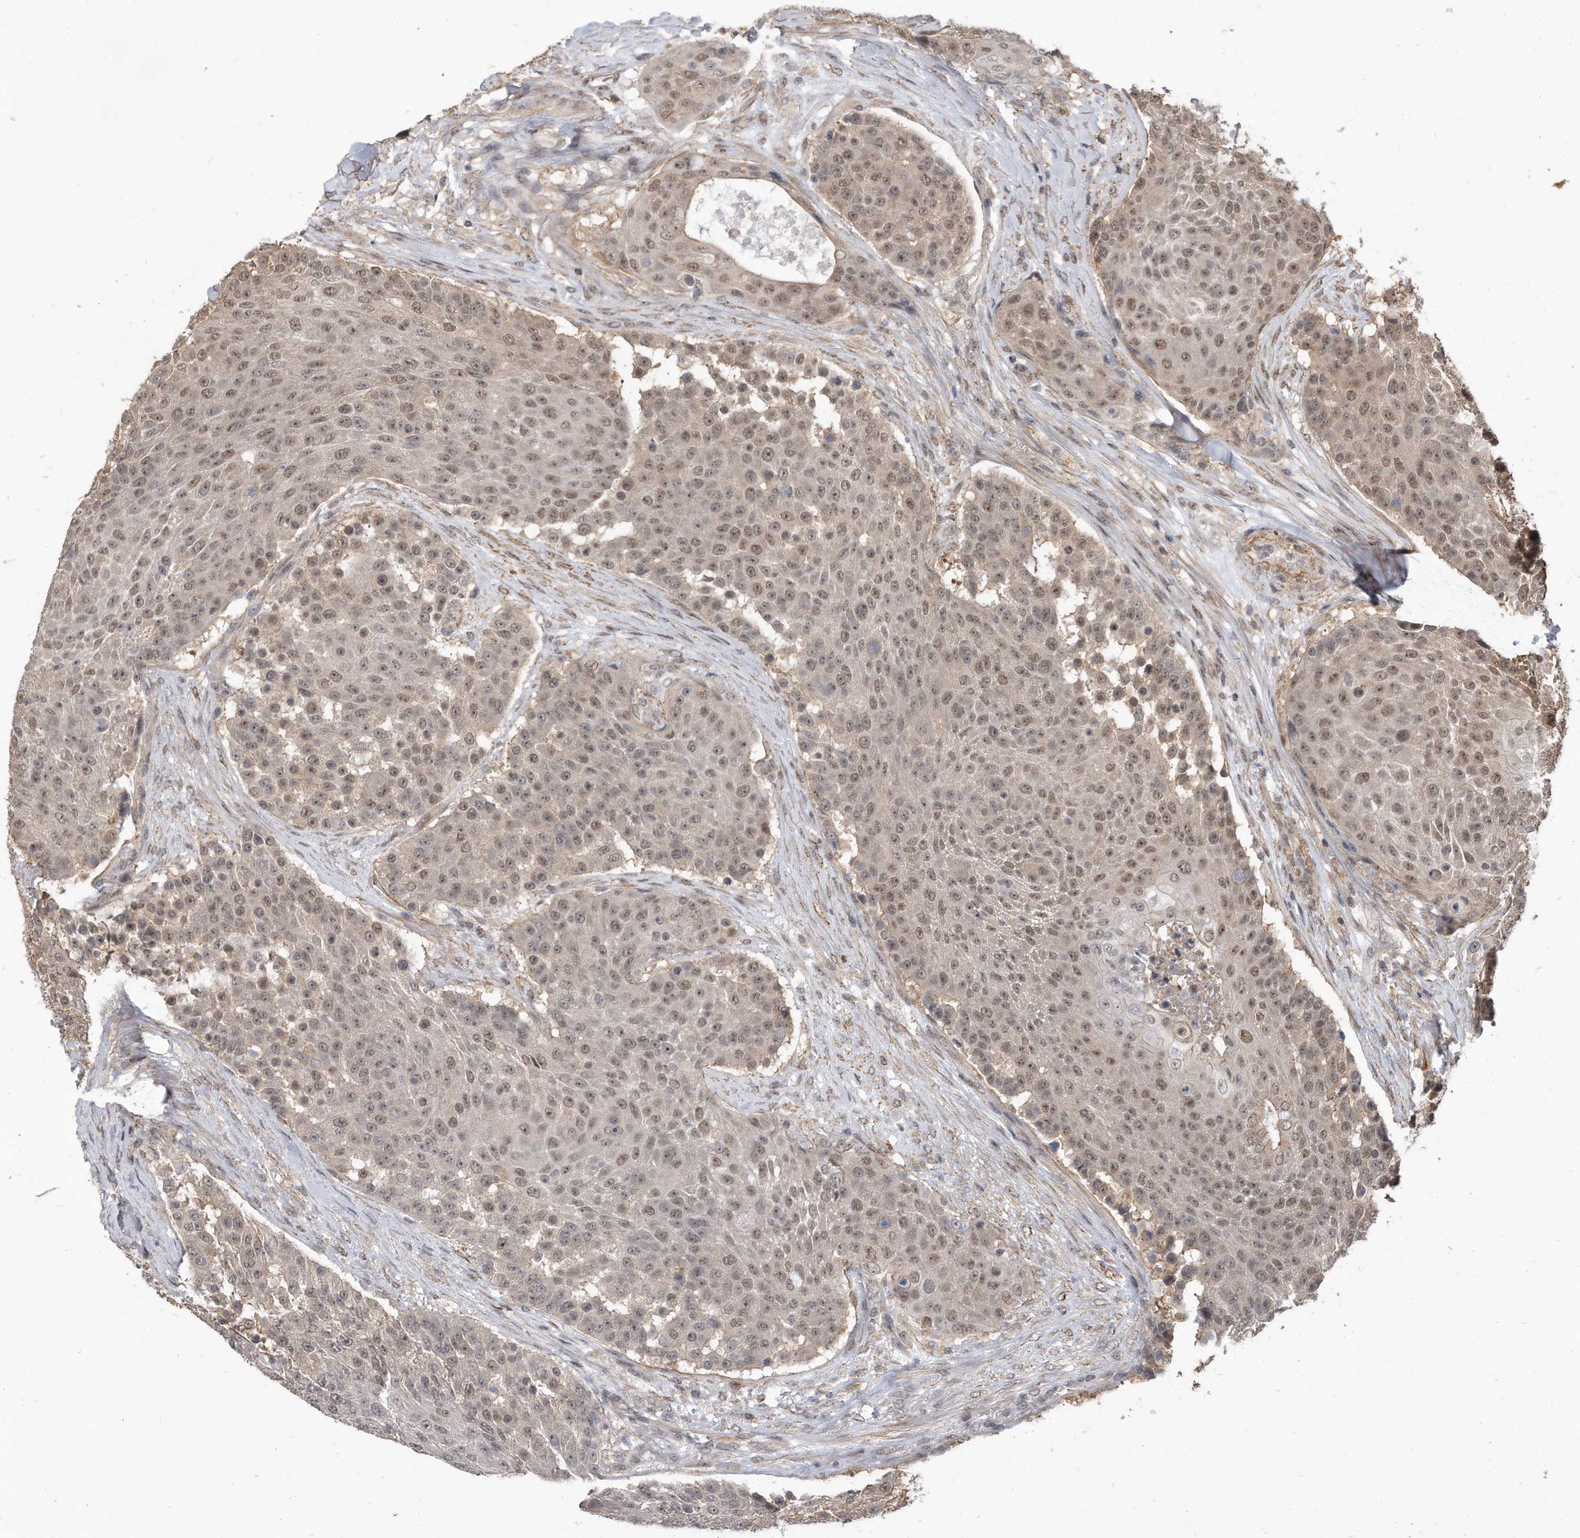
{"staining": {"intensity": "moderate", "quantity": "25%-75%", "location": "nuclear"}, "tissue": "urothelial cancer", "cell_type": "Tumor cells", "image_type": "cancer", "snomed": [{"axis": "morphology", "description": "Urothelial carcinoma, High grade"}, {"axis": "topography", "description": "Urinary bladder"}], "caption": "This photomicrograph demonstrates IHC staining of urothelial cancer, with medium moderate nuclear positivity in about 25%-75% of tumor cells.", "gene": "TCP1", "patient": {"sex": "female", "age": 63}}